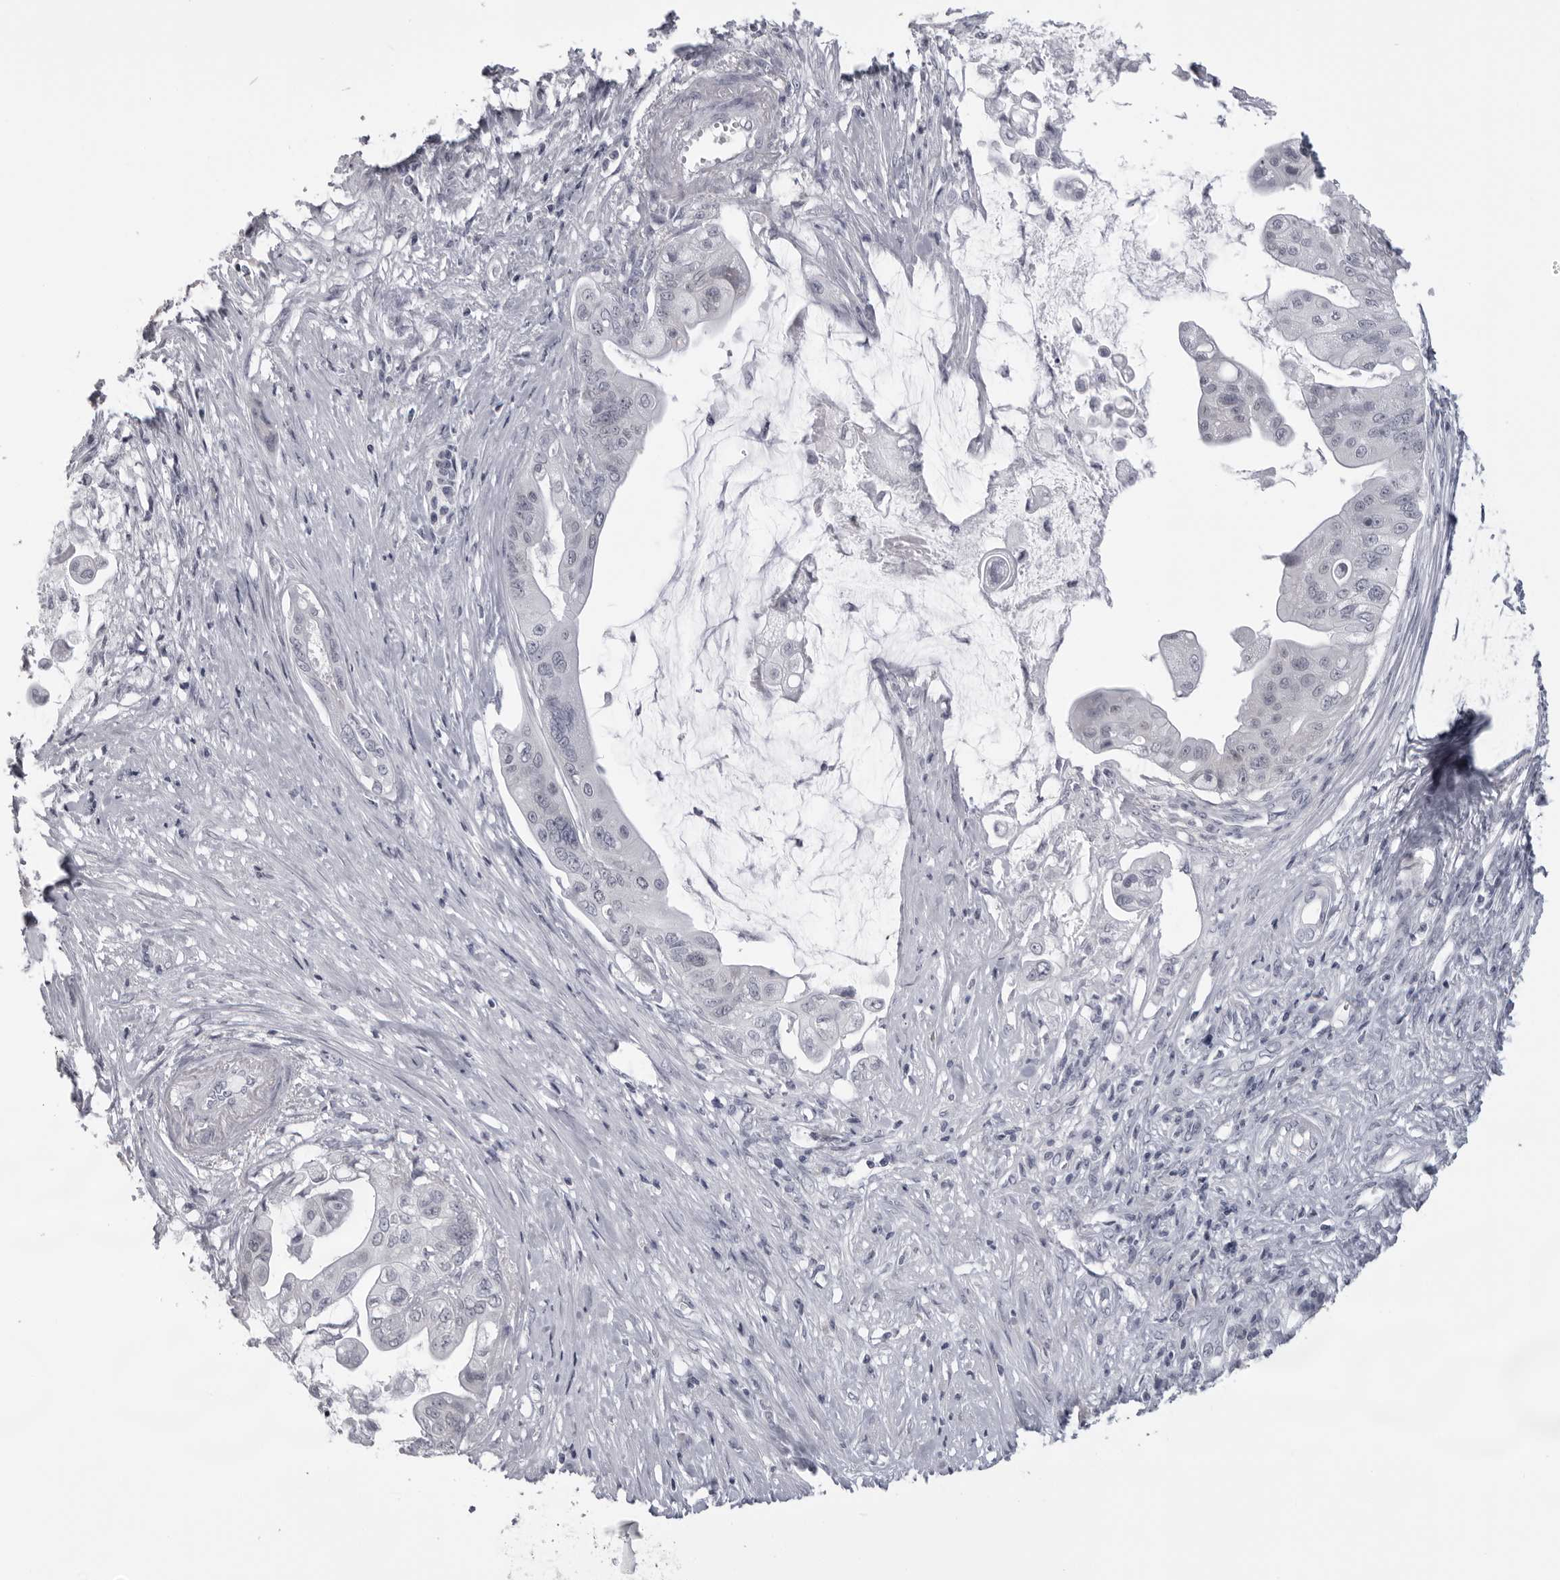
{"staining": {"intensity": "negative", "quantity": "none", "location": "none"}, "tissue": "pancreatic cancer", "cell_type": "Tumor cells", "image_type": "cancer", "snomed": [{"axis": "morphology", "description": "Adenocarcinoma, NOS"}, {"axis": "topography", "description": "Pancreas"}], "caption": "Adenocarcinoma (pancreatic) was stained to show a protein in brown. There is no significant positivity in tumor cells.", "gene": "DNALI1", "patient": {"sex": "female", "age": 75}}